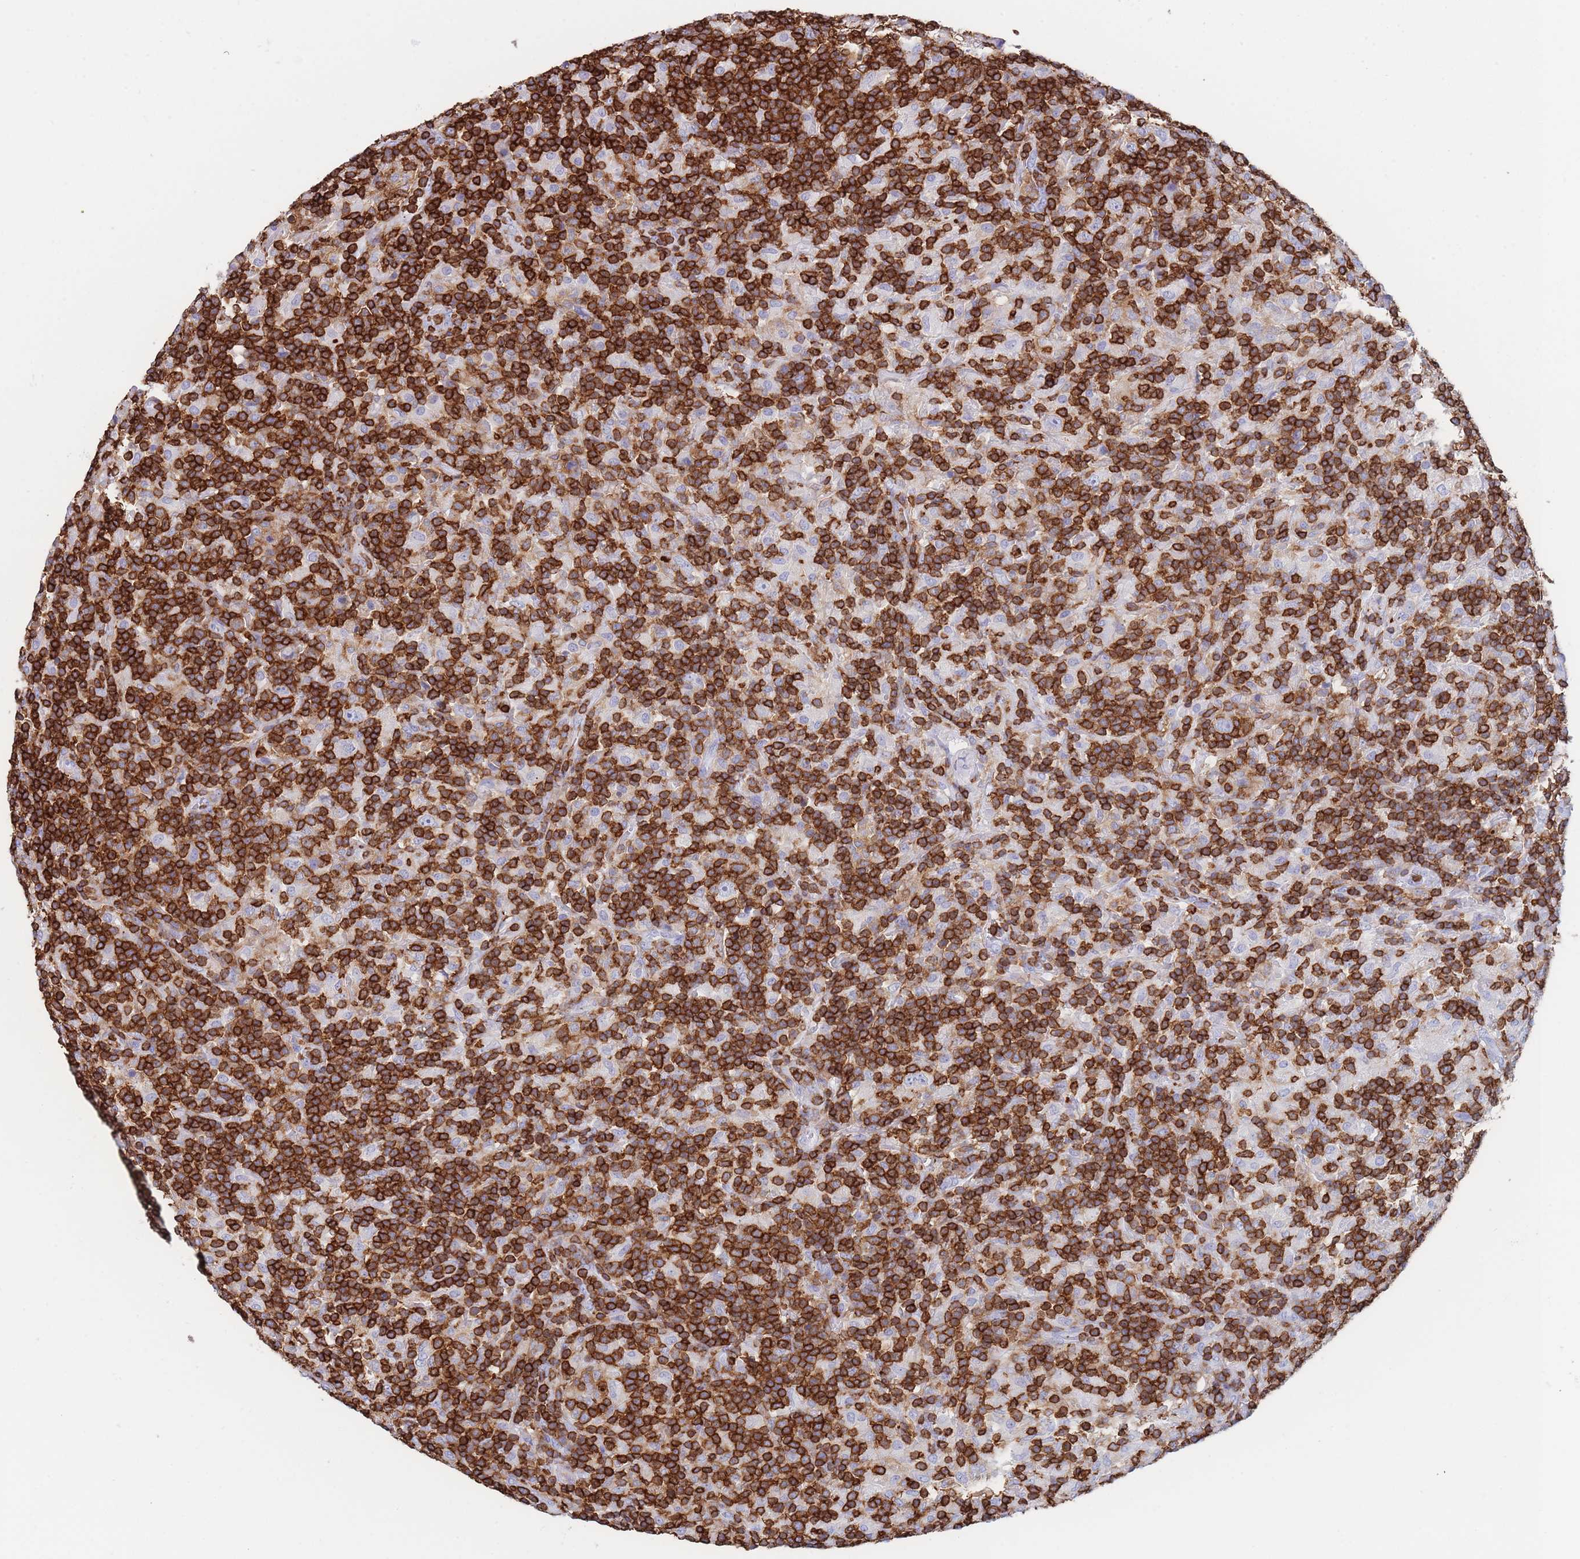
{"staining": {"intensity": "negative", "quantity": "none", "location": "none"}, "tissue": "lymphoma", "cell_type": "Tumor cells", "image_type": "cancer", "snomed": [{"axis": "morphology", "description": "Hodgkin's disease, NOS"}, {"axis": "topography", "description": "Lymph node"}], "caption": "Tumor cells are negative for protein expression in human lymphoma.", "gene": "CORO1A", "patient": {"sex": "male", "age": 70}}